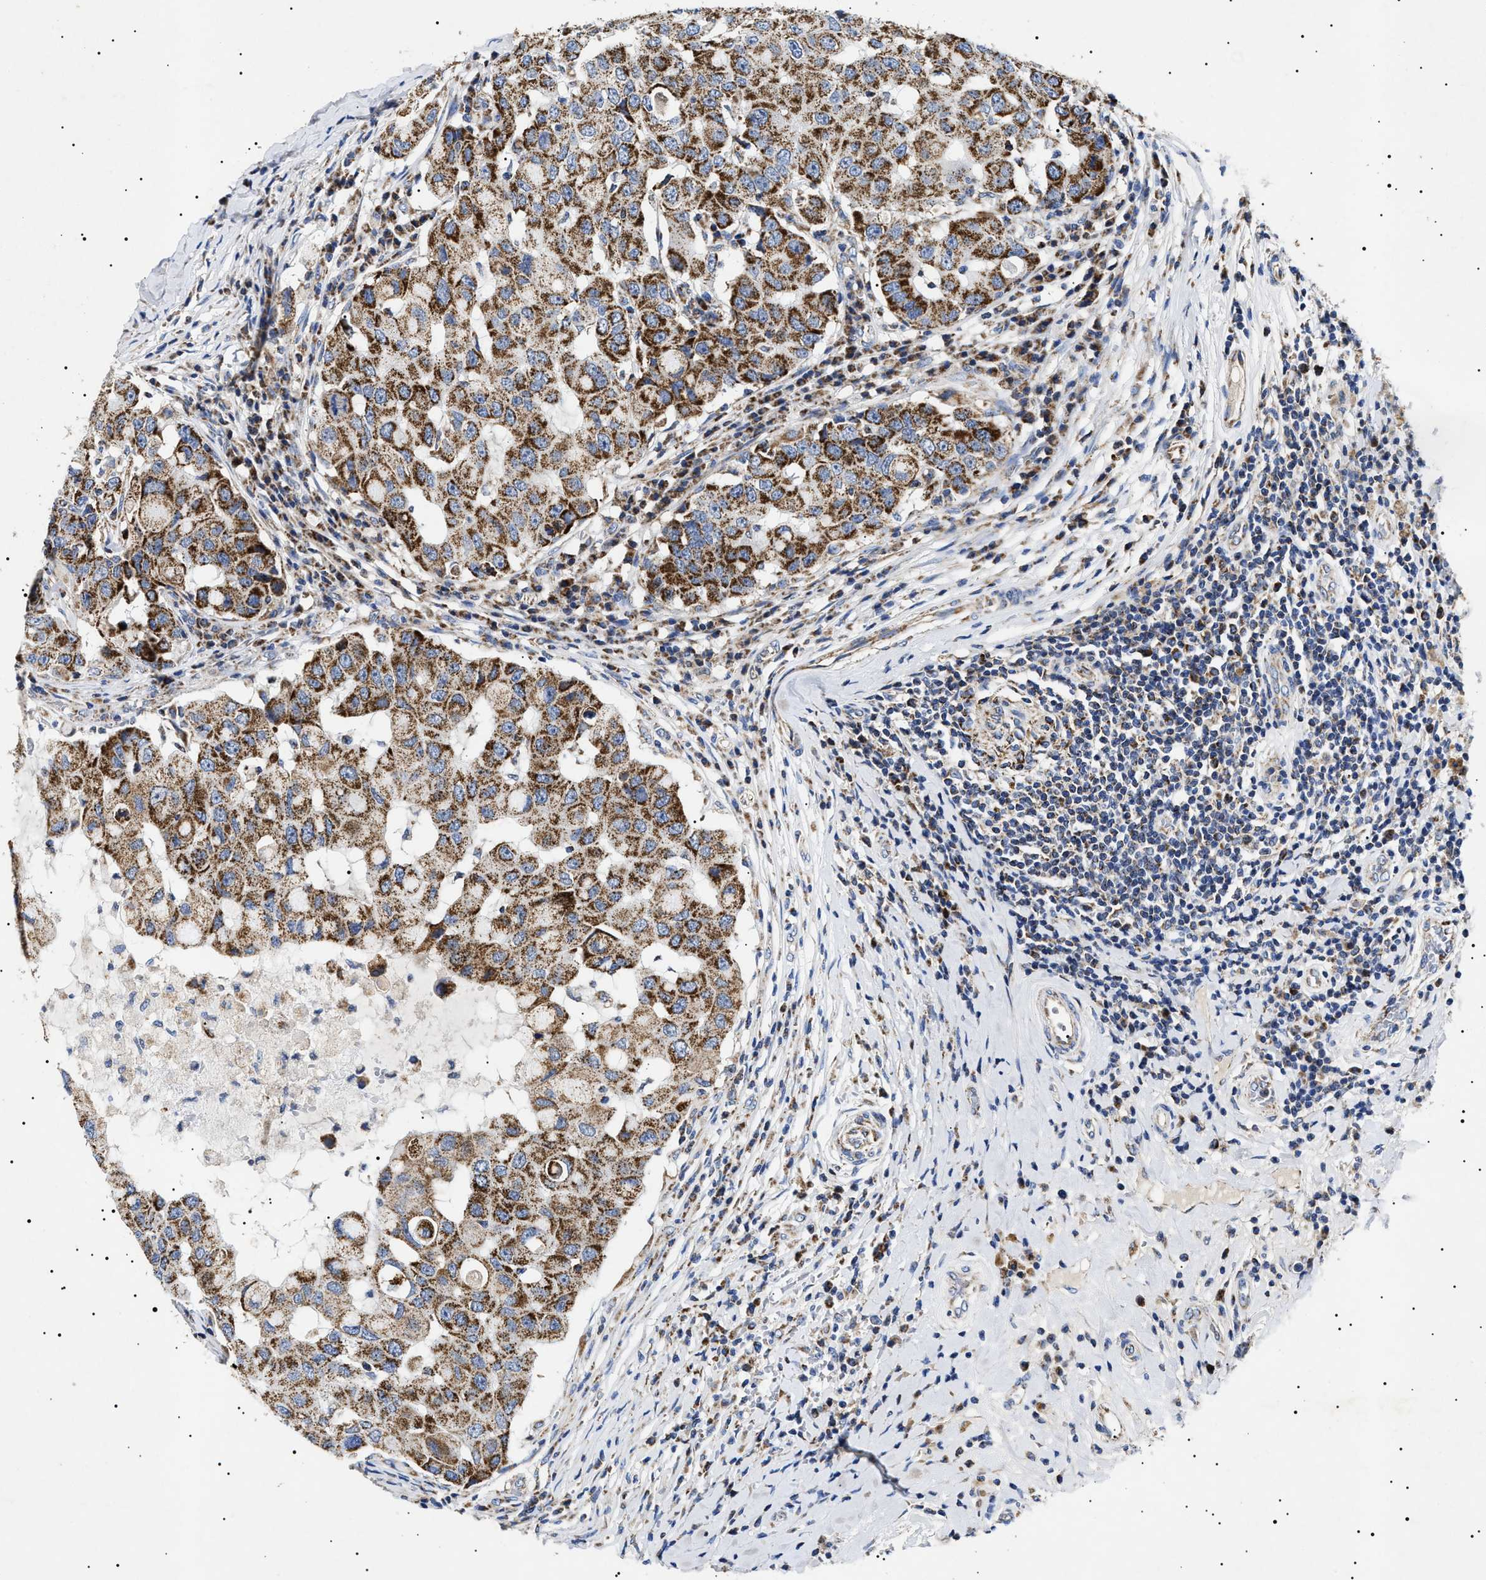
{"staining": {"intensity": "strong", "quantity": ">75%", "location": "cytoplasmic/membranous"}, "tissue": "breast cancer", "cell_type": "Tumor cells", "image_type": "cancer", "snomed": [{"axis": "morphology", "description": "Duct carcinoma"}, {"axis": "topography", "description": "Breast"}], "caption": "The immunohistochemical stain labels strong cytoplasmic/membranous expression in tumor cells of breast cancer (intraductal carcinoma) tissue.", "gene": "CHRDL2", "patient": {"sex": "female", "age": 27}}